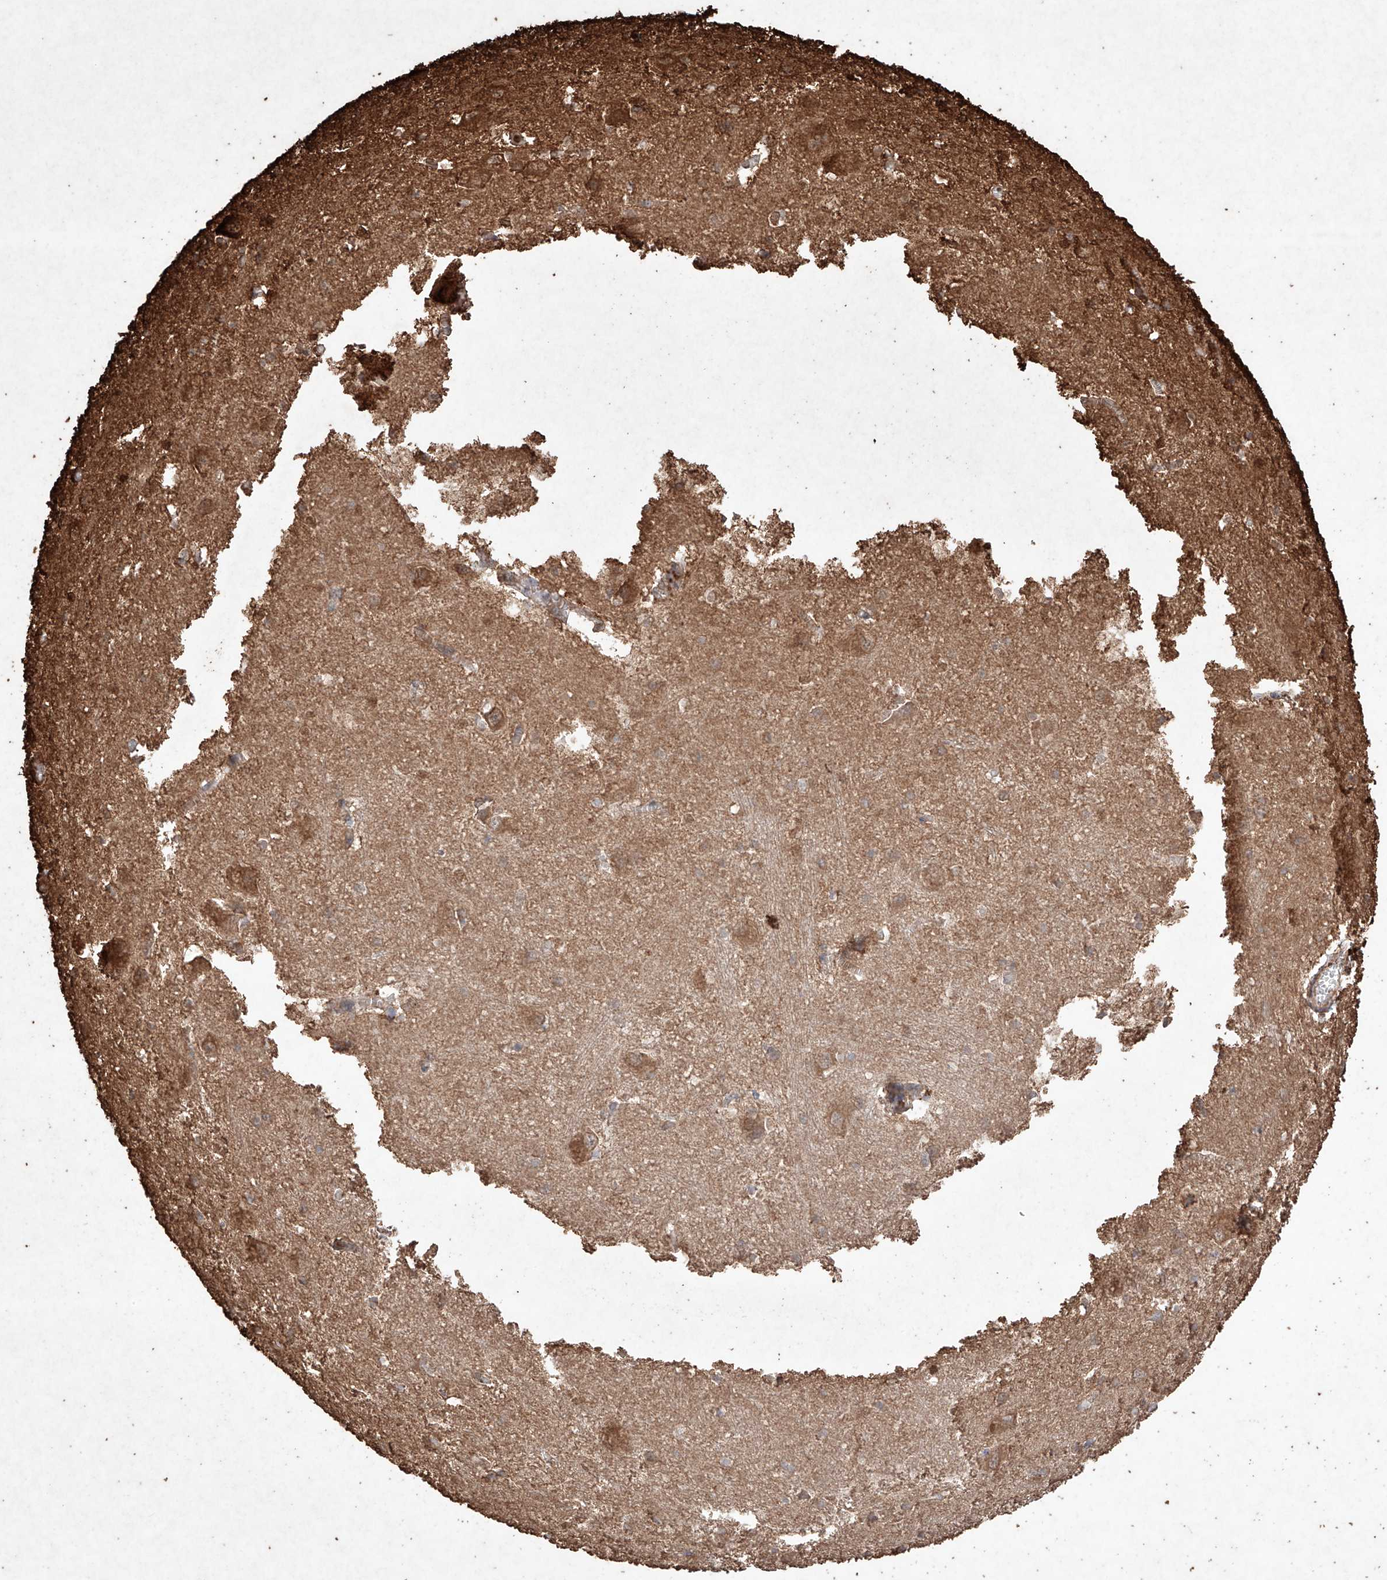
{"staining": {"intensity": "moderate", "quantity": ">75%", "location": "cytoplasmic/membranous"}, "tissue": "caudate", "cell_type": "Glial cells", "image_type": "normal", "snomed": [{"axis": "morphology", "description": "Normal tissue, NOS"}, {"axis": "topography", "description": "Lateral ventricle wall"}], "caption": "Caudate stained with DAB (3,3'-diaminobenzidine) immunohistochemistry demonstrates medium levels of moderate cytoplasmic/membranous expression in about >75% of glial cells.", "gene": "M6PR", "patient": {"sex": "male", "age": 37}}